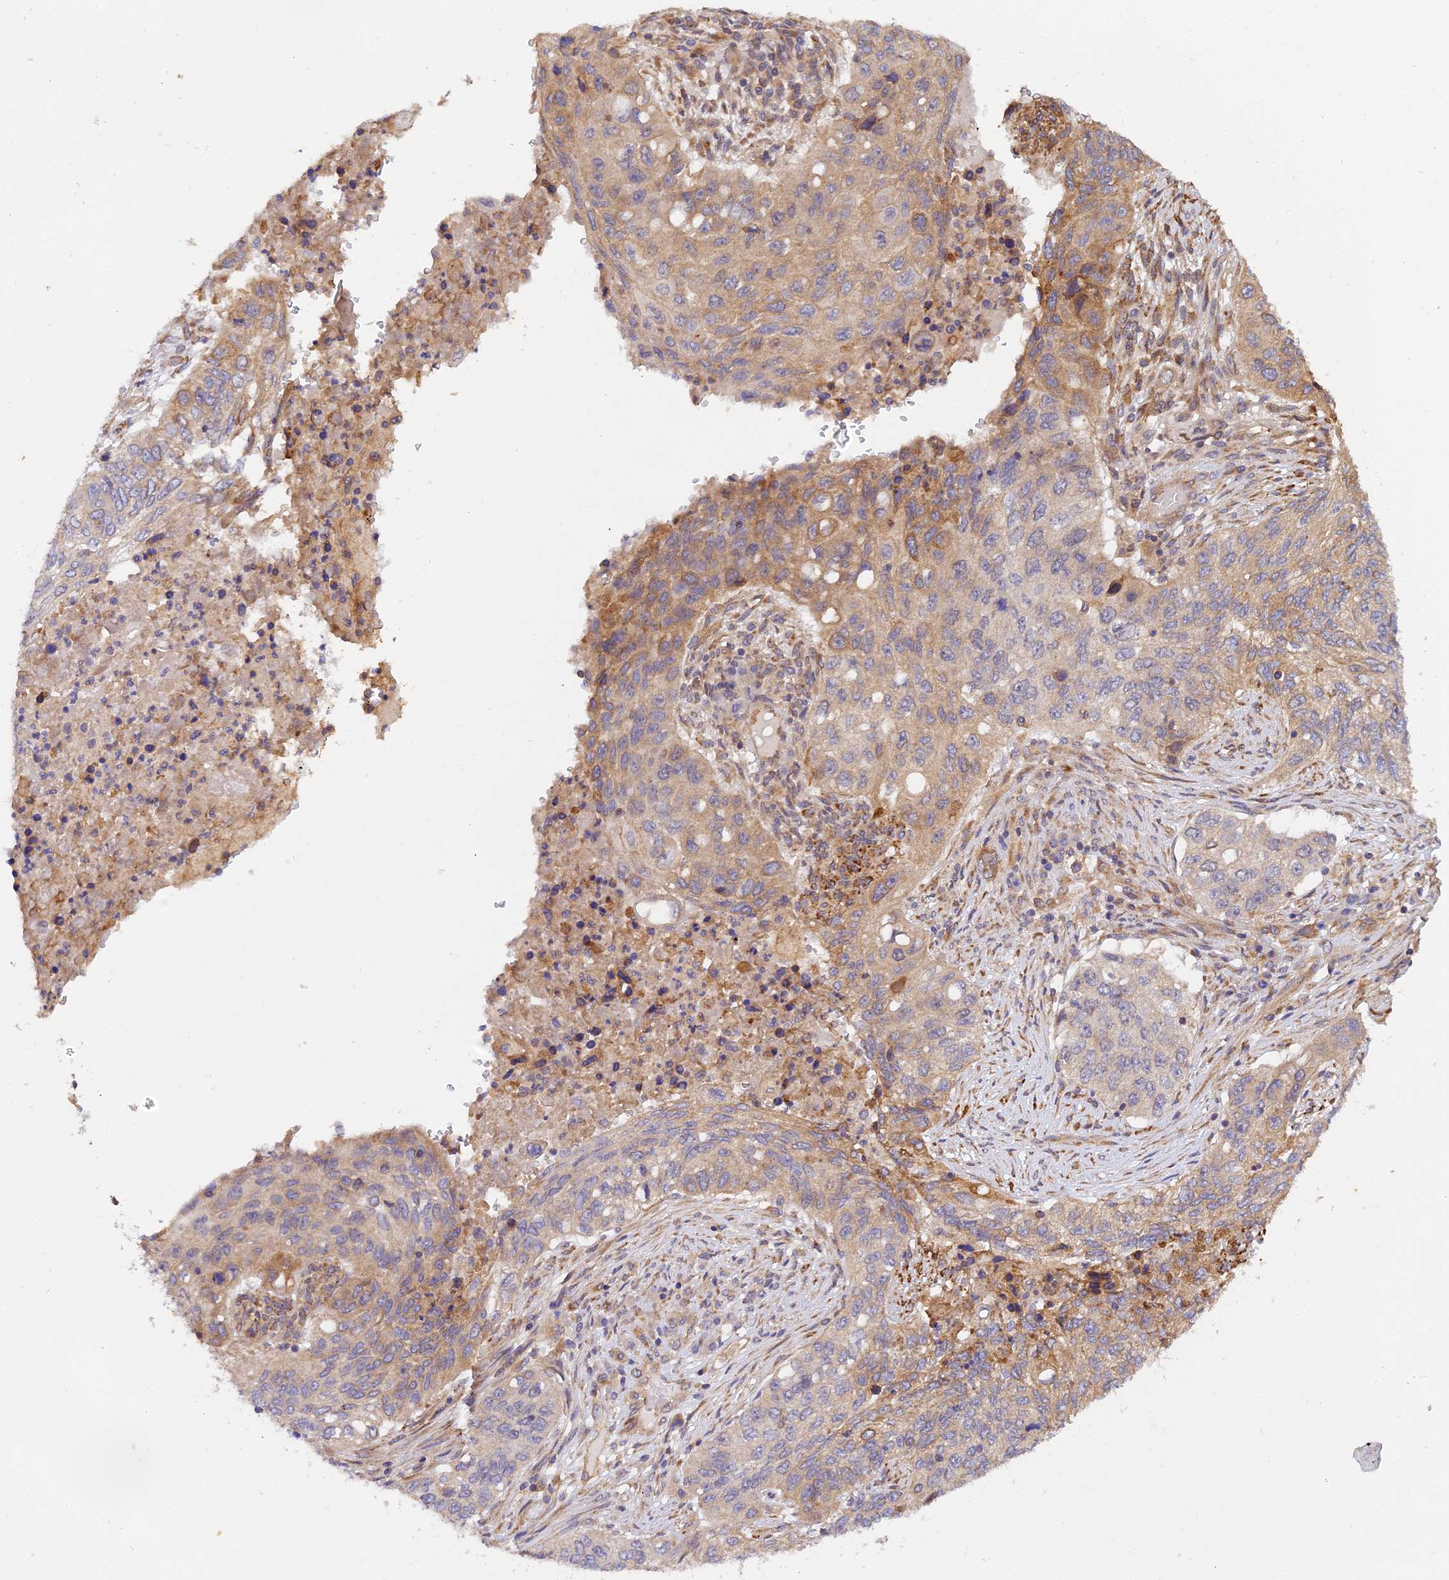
{"staining": {"intensity": "moderate", "quantity": "<25%", "location": "cytoplasmic/membranous"}, "tissue": "lung cancer", "cell_type": "Tumor cells", "image_type": "cancer", "snomed": [{"axis": "morphology", "description": "Squamous cell carcinoma, NOS"}, {"axis": "topography", "description": "Lung"}], "caption": "Lung cancer (squamous cell carcinoma) tissue demonstrates moderate cytoplasmic/membranous staining in about <25% of tumor cells, visualized by immunohistochemistry.", "gene": "MYO9A", "patient": {"sex": "female", "age": 63}}